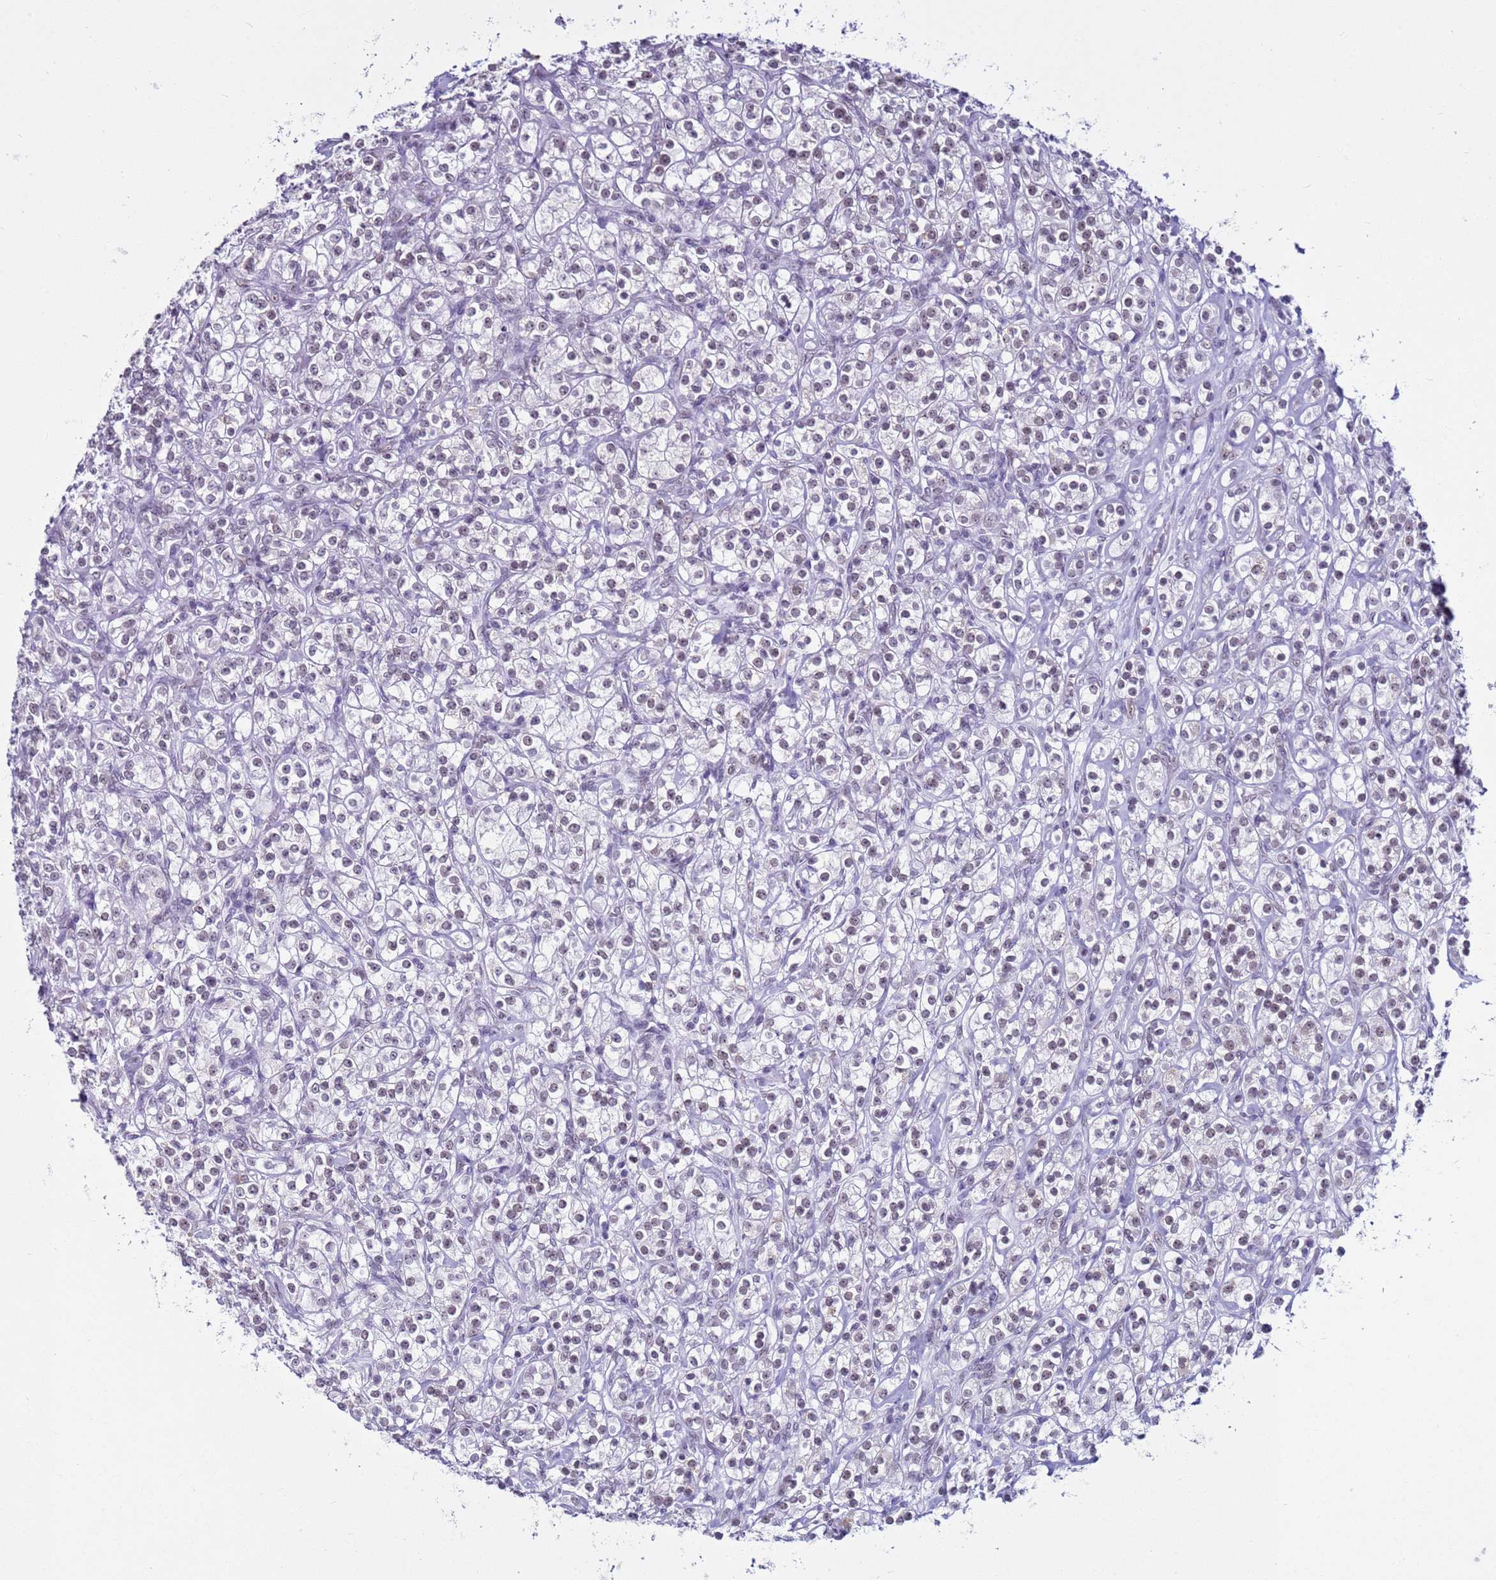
{"staining": {"intensity": "weak", "quantity": "<25%", "location": "nuclear"}, "tissue": "renal cancer", "cell_type": "Tumor cells", "image_type": "cancer", "snomed": [{"axis": "morphology", "description": "Adenocarcinoma, NOS"}, {"axis": "topography", "description": "Kidney"}], "caption": "This micrograph is of adenocarcinoma (renal) stained with IHC to label a protein in brown with the nuclei are counter-stained blue. There is no staining in tumor cells. The staining is performed using DAB brown chromogen with nuclei counter-stained in using hematoxylin.", "gene": "DHX15", "patient": {"sex": "male", "age": 77}}